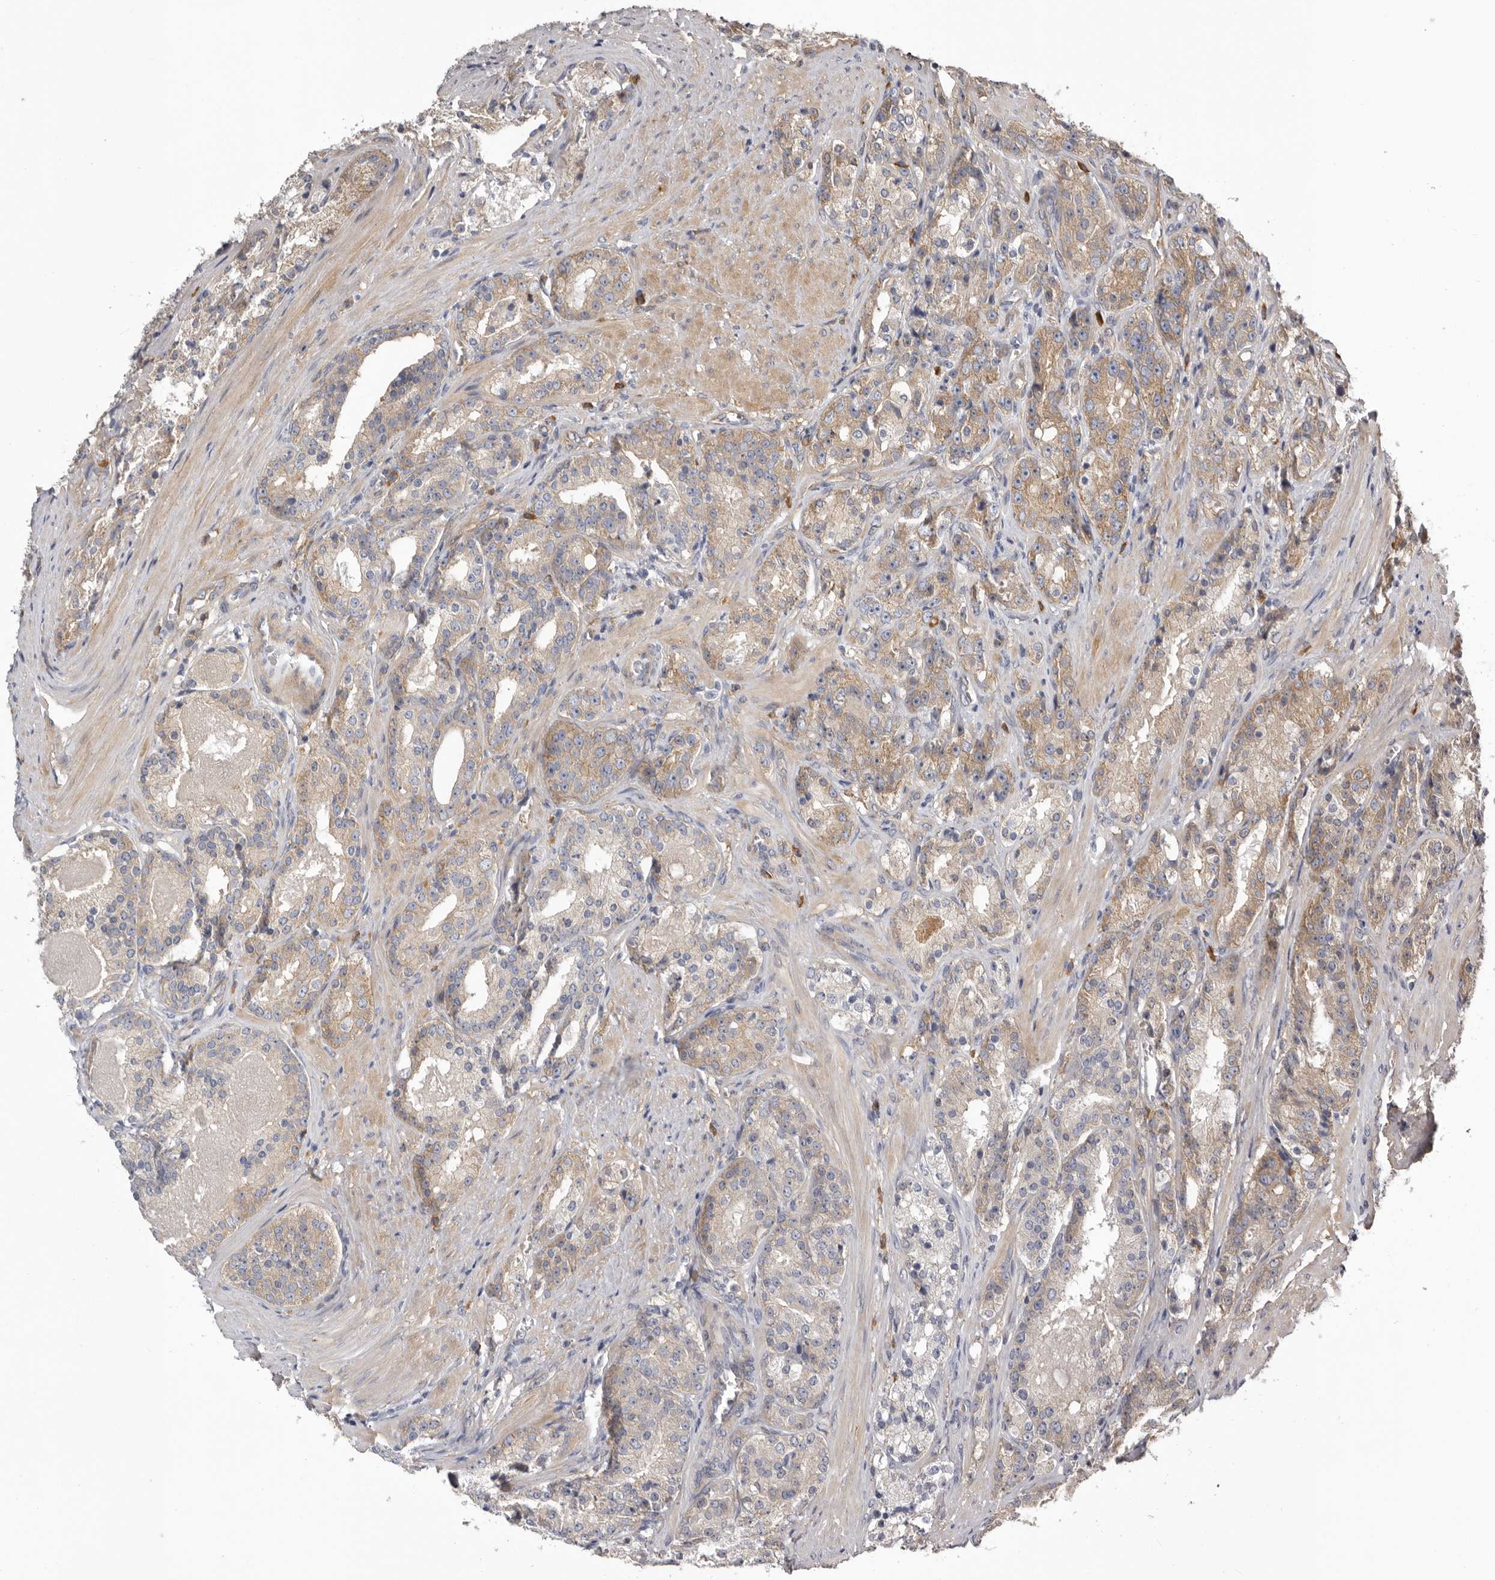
{"staining": {"intensity": "weak", "quantity": "25%-75%", "location": "cytoplasmic/membranous"}, "tissue": "prostate cancer", "cell_type": "Tumor cells", "image_type": "cancer", "snomed": [{"axis": "morphology", "description": "Adenocarcinoma, High grade"}, {"axis": "topography", "description": "Prostate"}], "caption": "Prostate adenocarcinoma (high-grade) tissue exhibits weak cytoplasmic/membranous staining in approximately 25%-75% of tumor cells", "gene": "ENAH", "patient": {"sex": "male", "age": 60}}